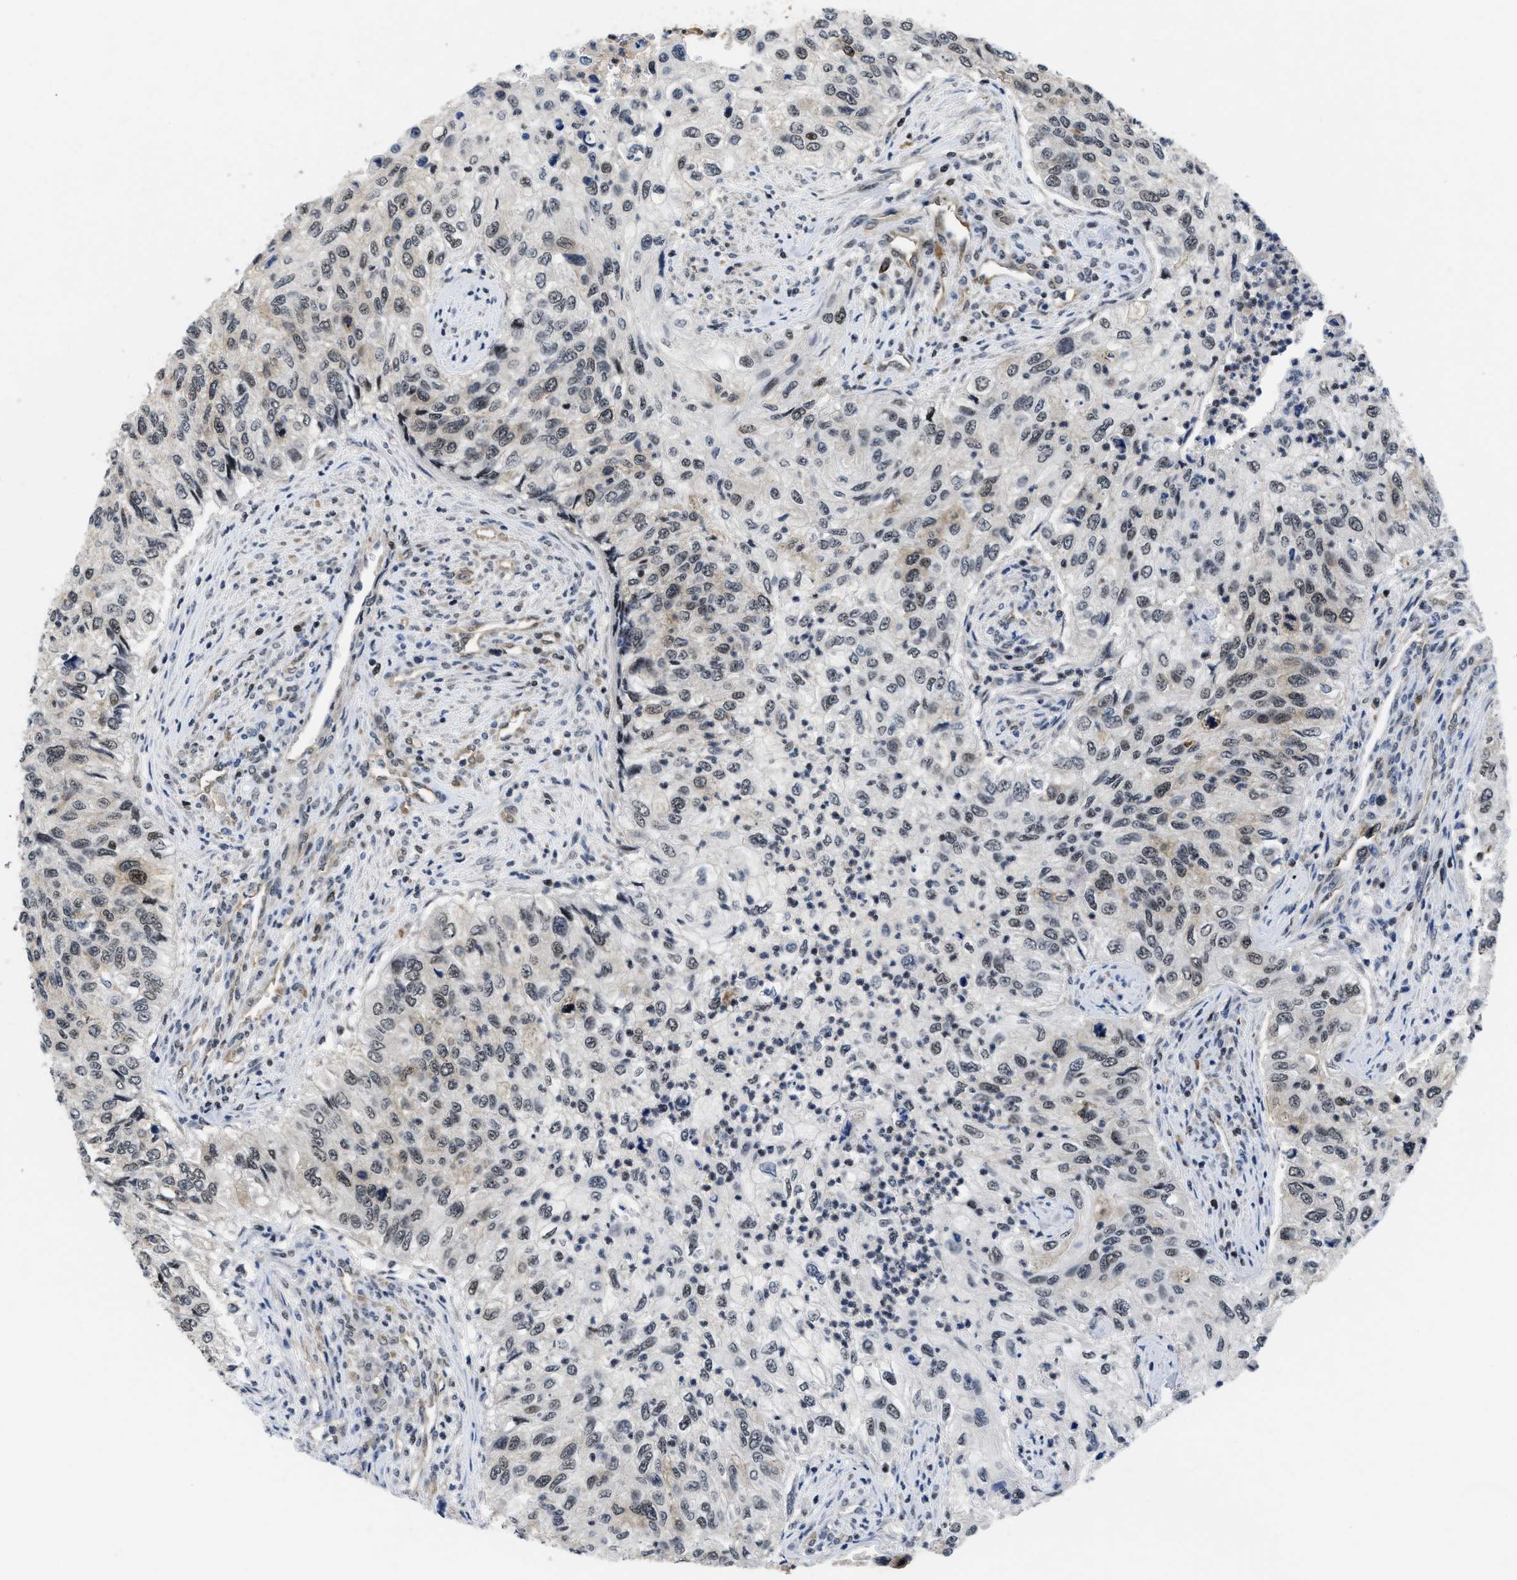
{"staining": {"intensity": "weak", "quantity": "25%-75%", "location": "cytoplasmic/membranous,nuclear"}, "tissue": "urothelial cancer", "cell_type": "Tumor cells", "image_type": "cancer", "snomed": [{"axis": "morphology", "description": "Urothelial carcinoma, High grade"}, {"axis": "topography", "description": "Urinary bladder"}], "caption": "Weak cytoplasmic/membranous and nuclear staining is identified in approximately 25%-75% of tumor cells in urothelial cancer. Ihc stains the protein of interest in brown and the nuclei are stained blue.", "gene": "HIF1A", "patient": {"sex": "female", "age": 60}}